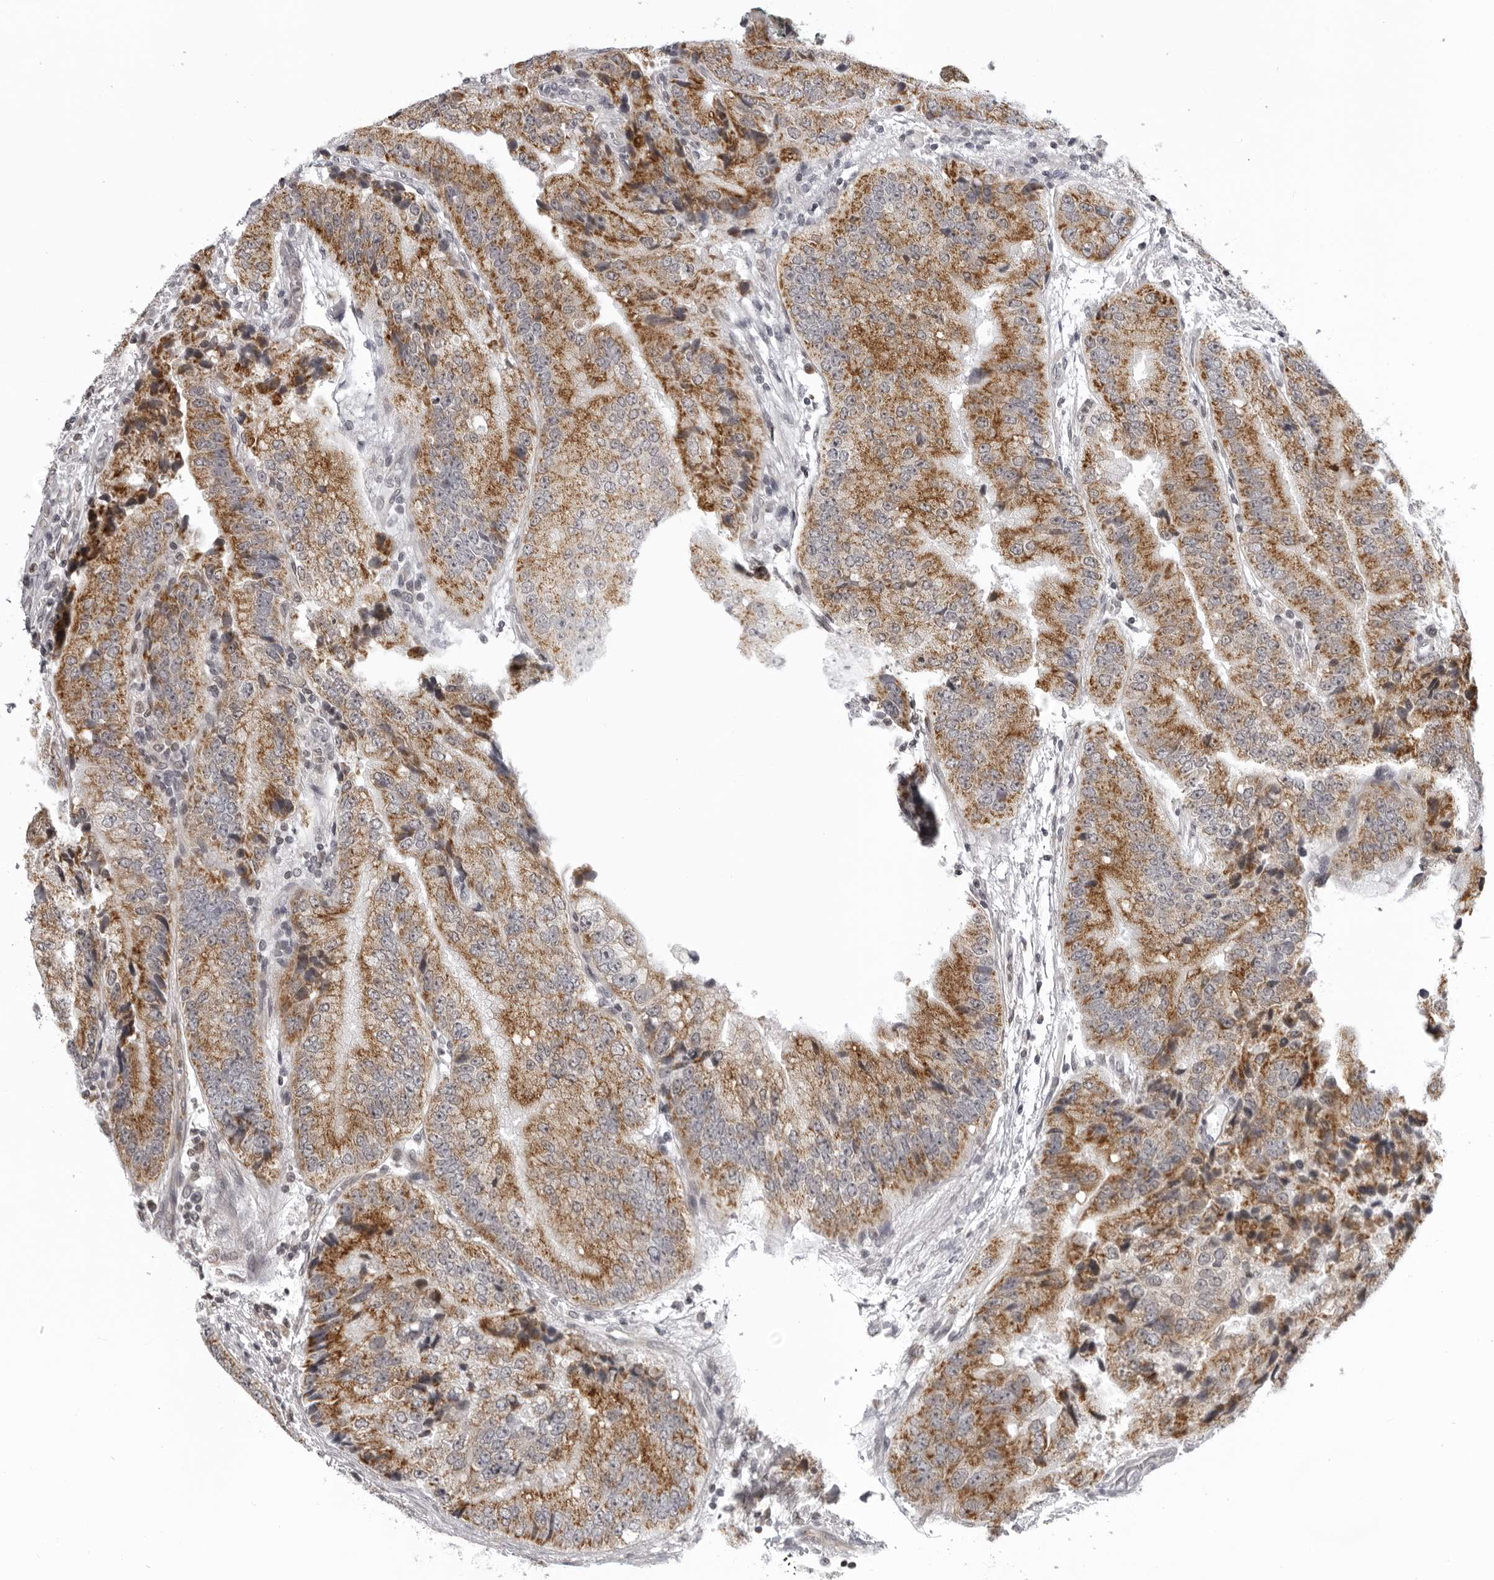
{"staining": {"intensity": "moderate", "quantity": ">75%", "location": "cytoplasmic/membranous"}, "tissue": "prostate cancer", "cell_type": "Tumor cells", "image_type": "cancer", "snomed": [{"axis": "morphology", "description": "Adenocarcinoma, High grade"}, {"axis": "topography", "description": "Prostate"}], "caption": "Protein staining shows moderate cytoplasmic/membranous positivity in about >75% of tumor cells in high-grade adenocarcinoma (prostate).", "gene": "MRPS15", "patient": {"sex": "male", "age": 70}}